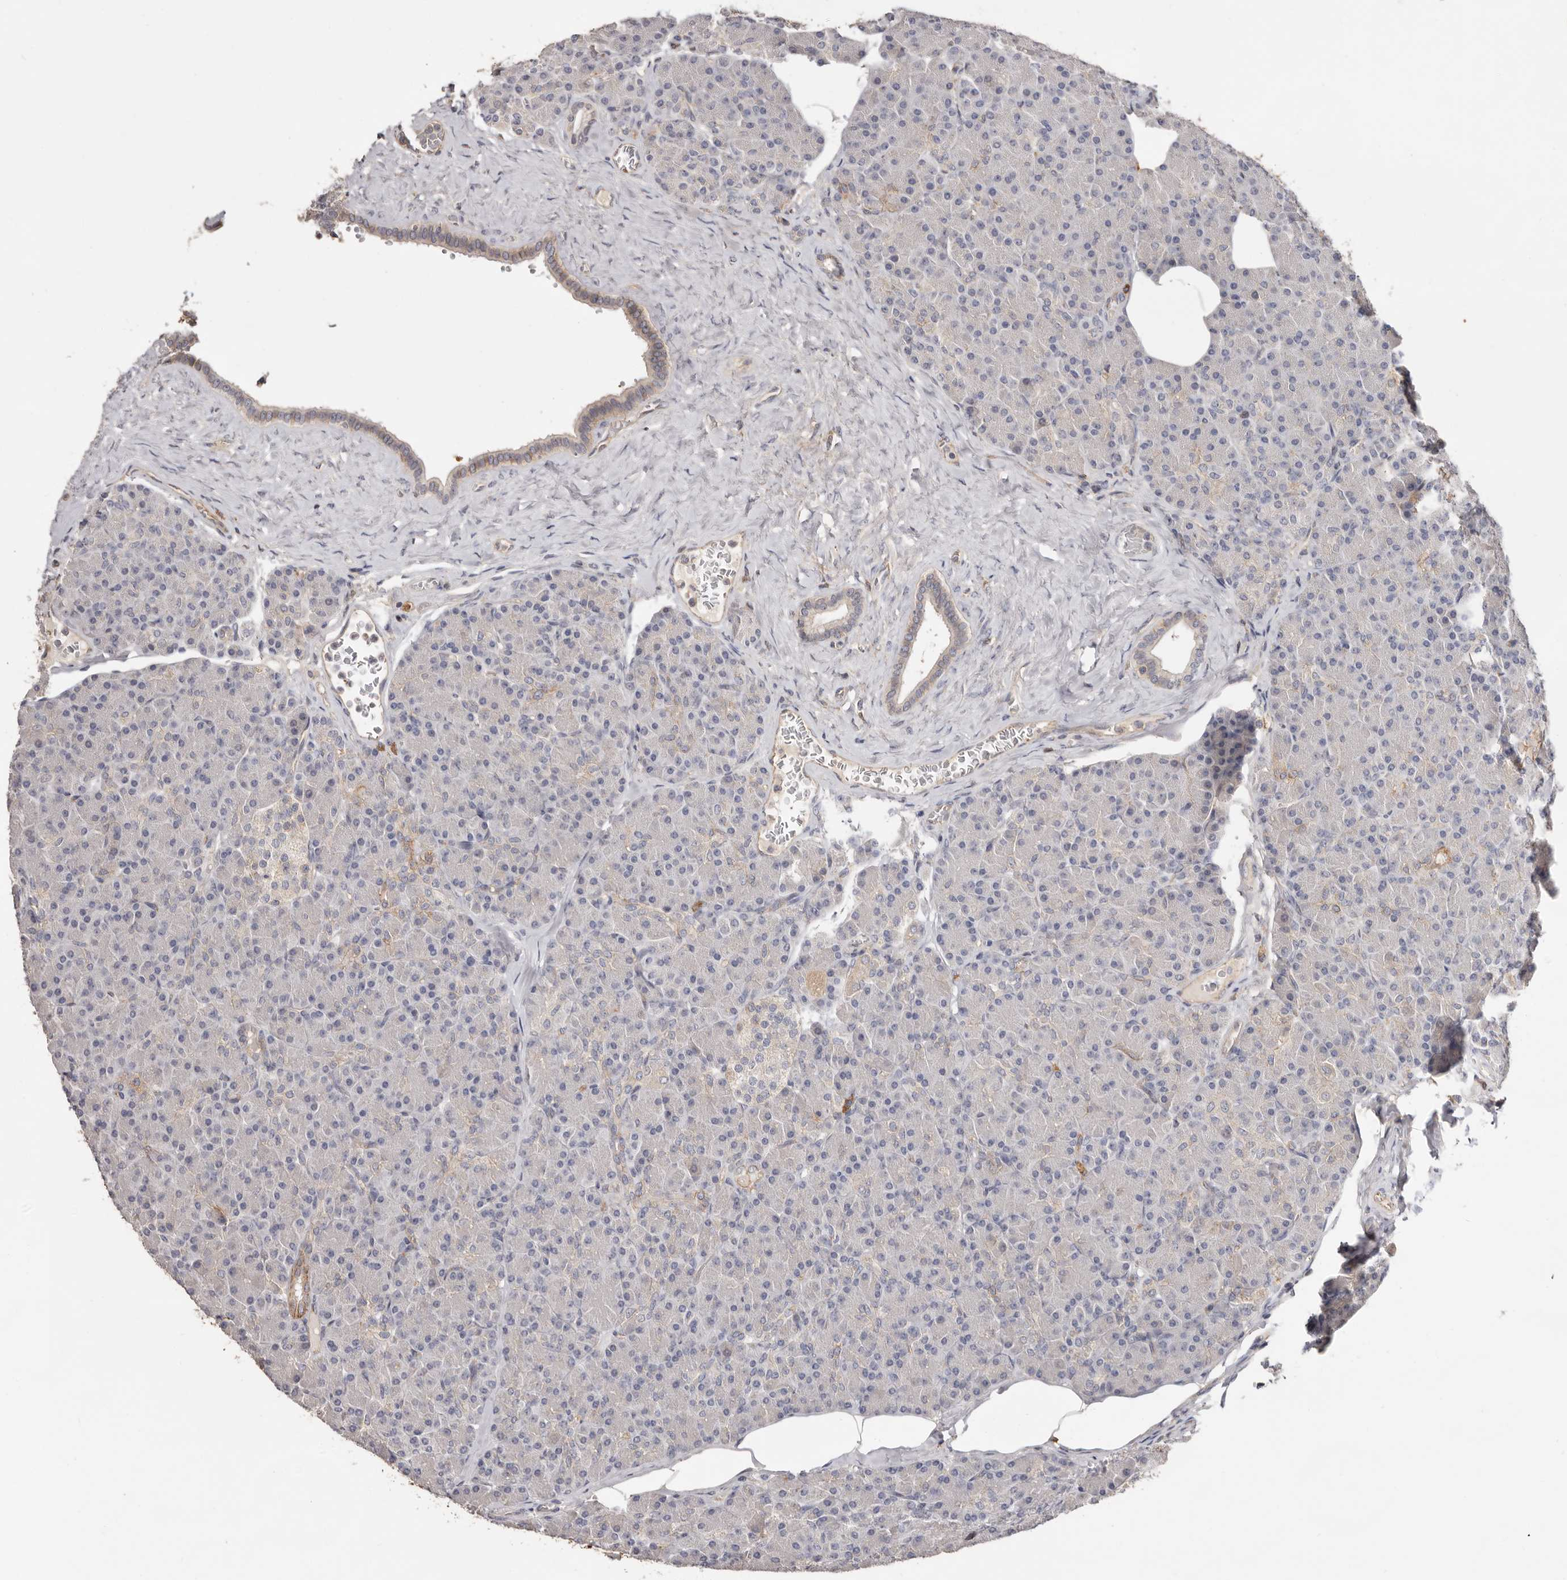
{"staining": {"intensity": "weak", "quantity": "<25%", "location": "cytoplasmic/membranous"}, "tissue": "pancreas", "cell_type": "Exocrine glandular cells", "image_type": "normal", "snomed": [{"axis": "morphology", "description": "Normal tissue, NOS"}, {"axis": "topography", "description": "Pancreas"}], "caption": "A high-resolution micrograph shows immunohistochemistry (IHC) staining of normal pancreas, which displays no significant positivity in exocrine glandular cells.", "gene": "MMACHC", "patient": {"sex": "female", "age": 43}}